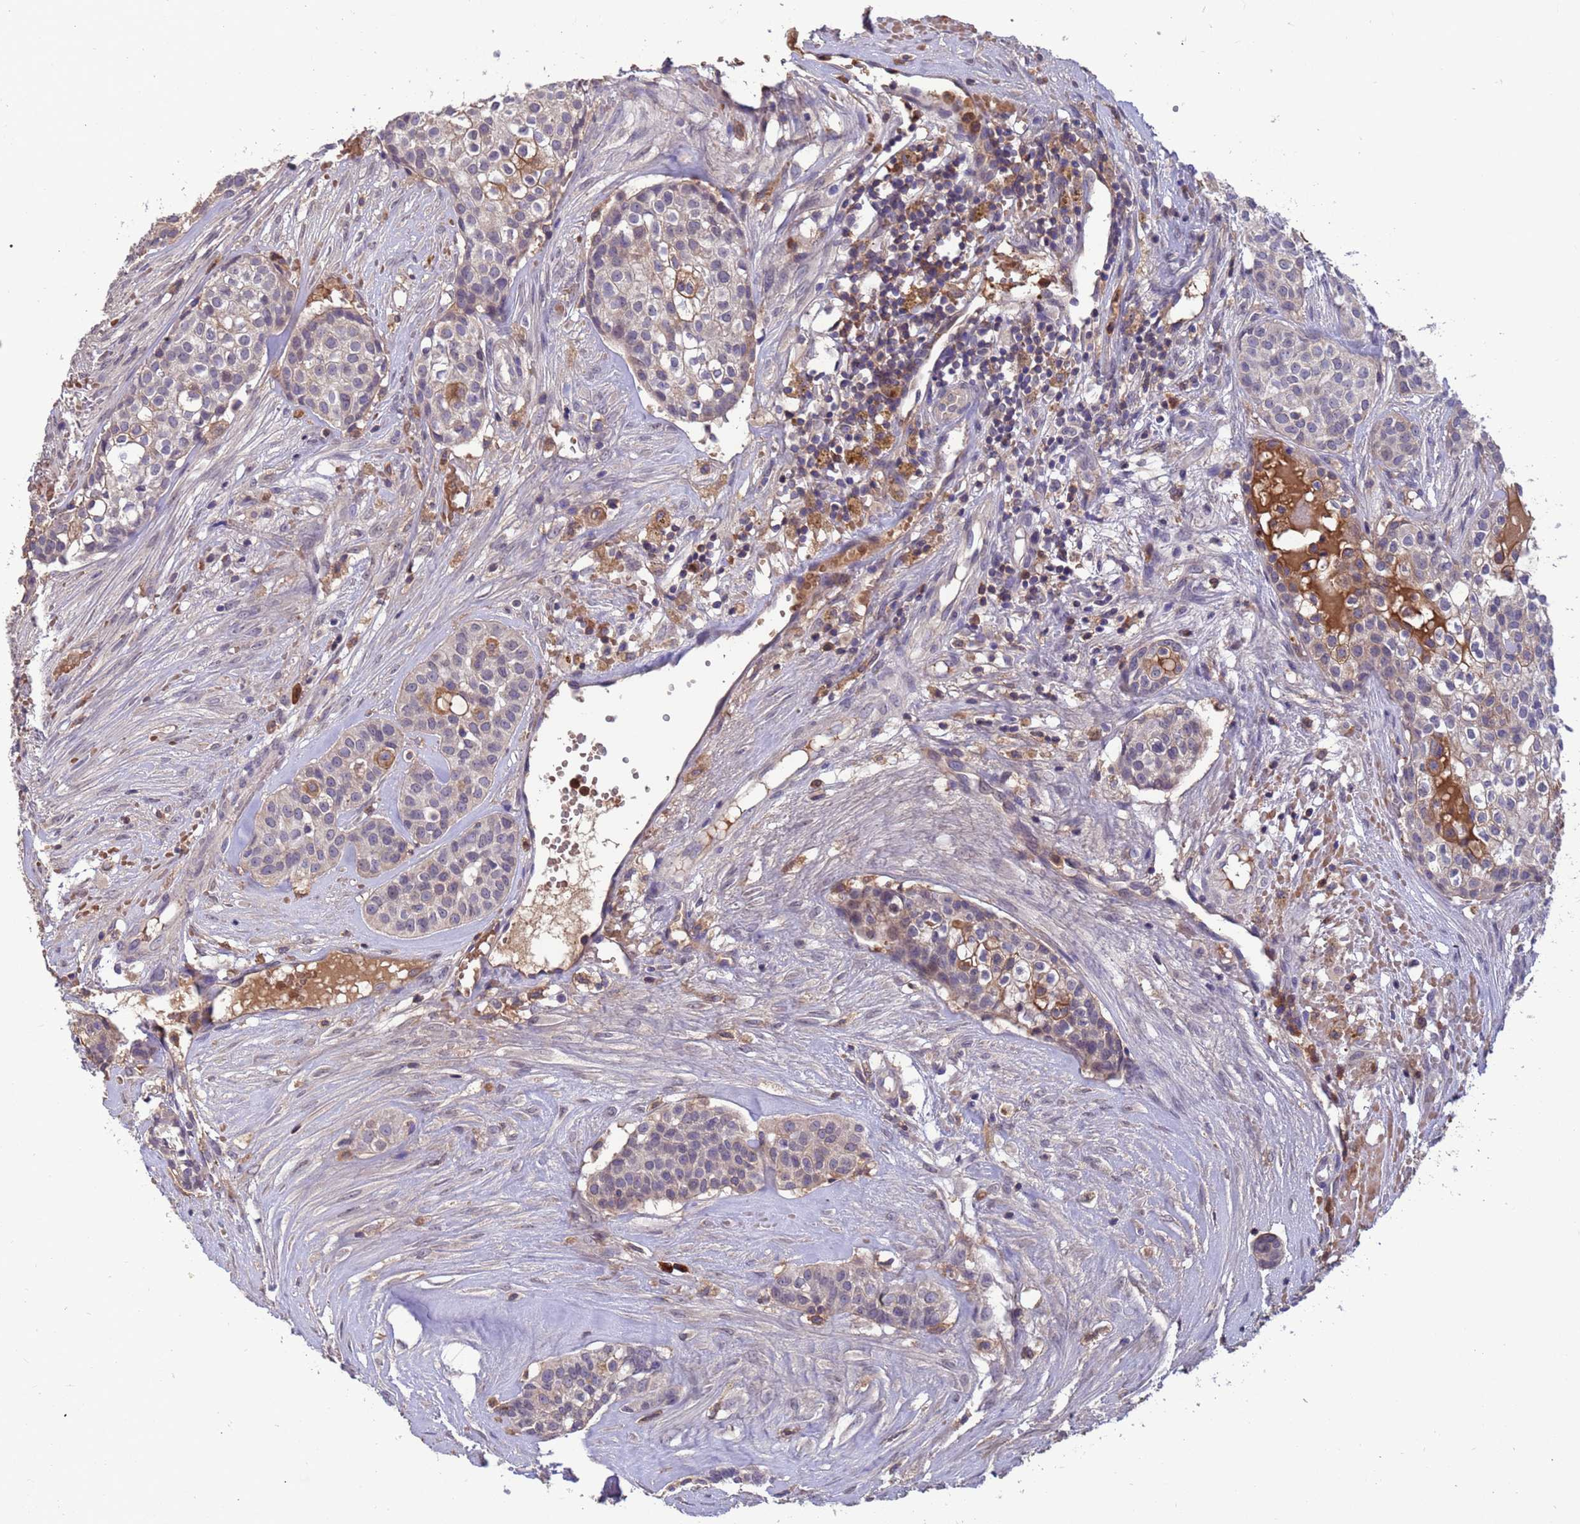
{"staining": {"intensity": "negative", "quantity": "none", "location": "none"}, "tissue": "head and neck cancer", "cell_type": "Tumor cells", "image_type": "cancer", "snomed": [{"axis": "morphology", "description": "Adenocarcinoma, NOS"}, {"axis": "topography", "description": "Head-Neck"}], "caption": "A micrograph of head and neck adenocarcinoma stained for a protein demonstrates no brown staining in tumor cells.", "gene": "AMPD3", "patient": {"sex": "male", "age": 81}}